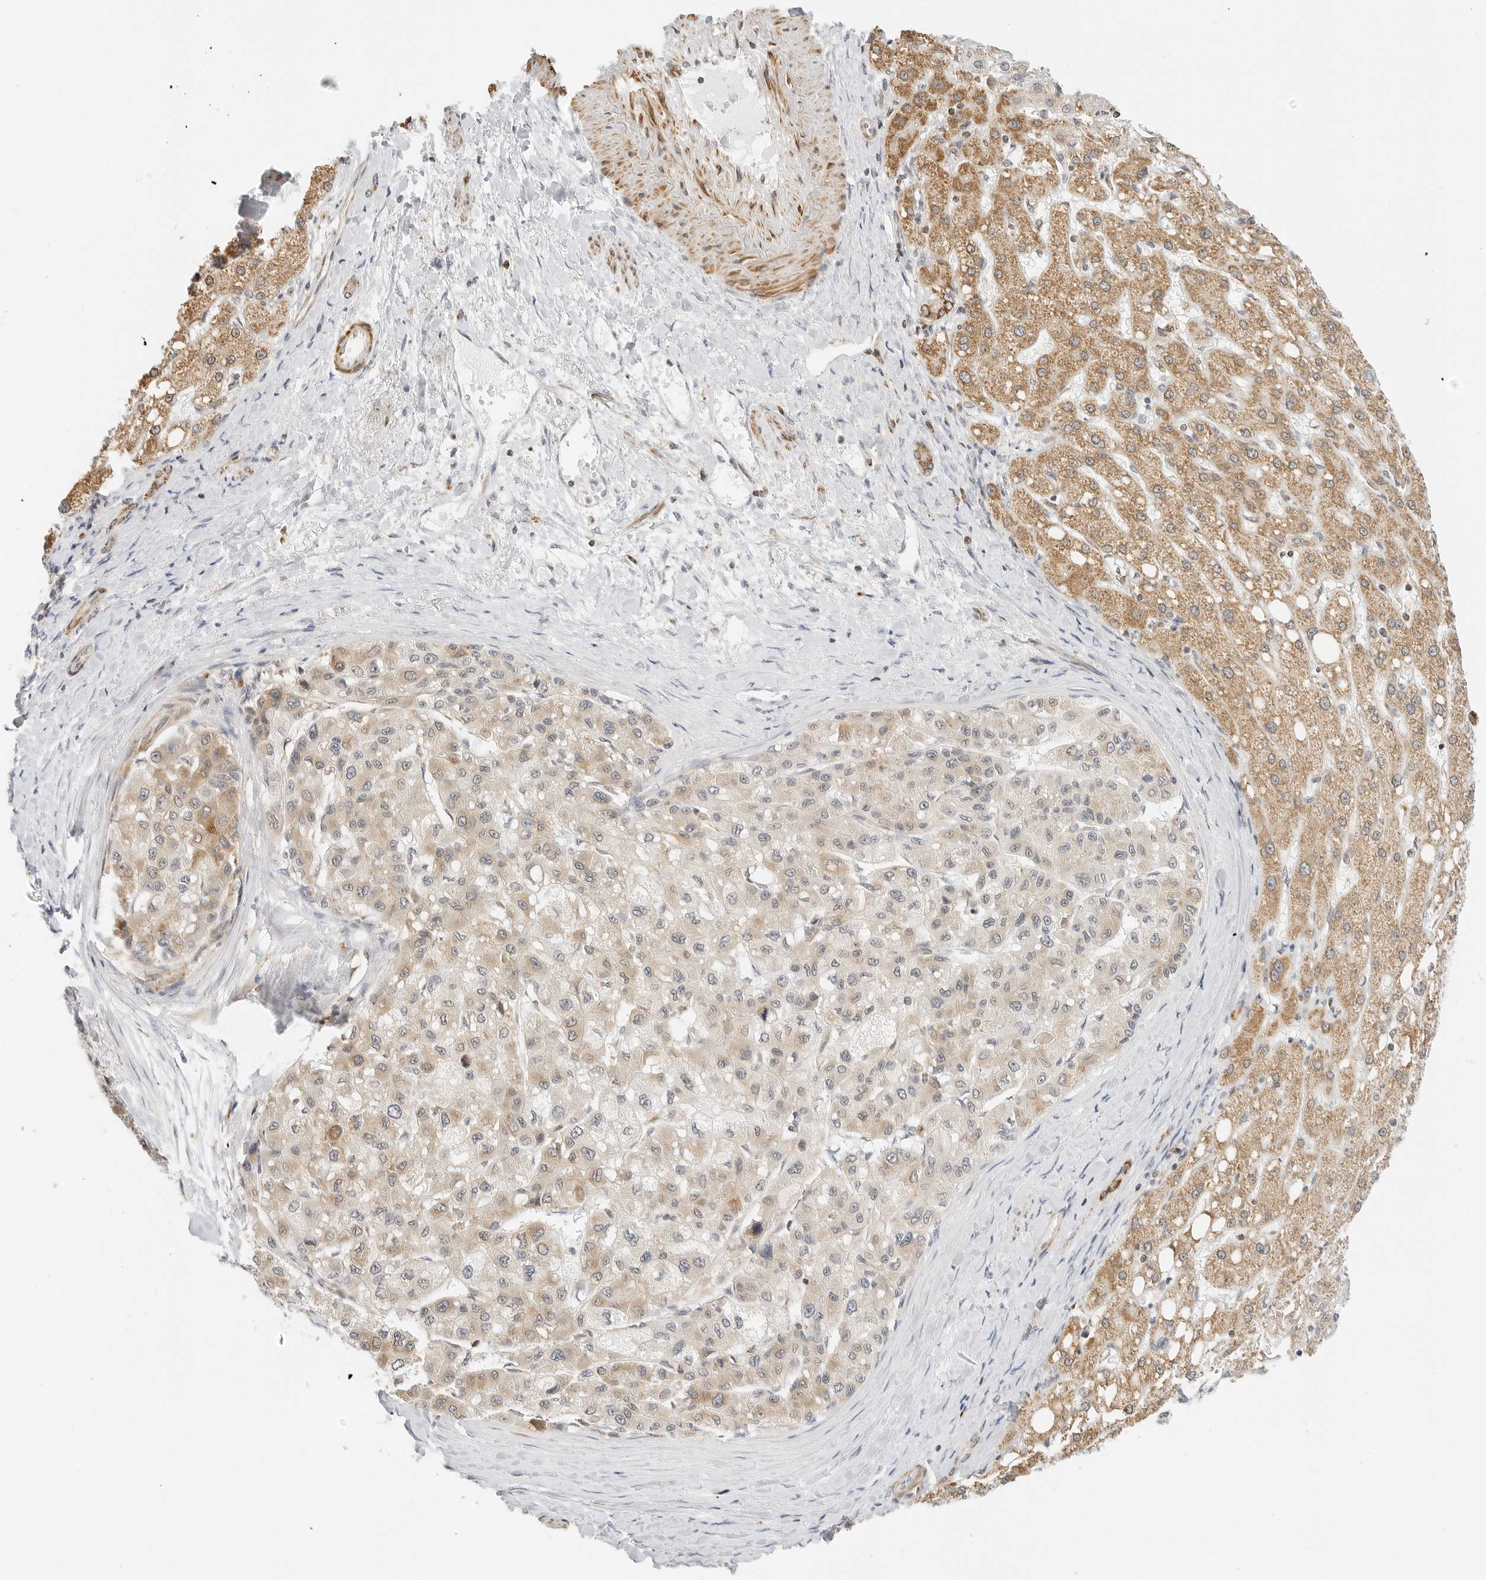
{"staining": {"intensity": "moderate", "quantity": ">75%", "location": "cytoplasmic/membranous"}, "tissue": "liver cancer", "cell_type": "Tumor cells", "image_type": "cancer", "snomed": [{"axis": "morphology", "description": "Carcinoma, Hepatocellular, NOS"}, {"axis": "topography", "description": "Liver"}], "caption": "An image of human liver cancer stained for a protein demonstrates moderate cytoplasmic/membranous brown staining in tumor cells.", "gene": "GORAB", "patient": {"sex": "male", "age": 80}}